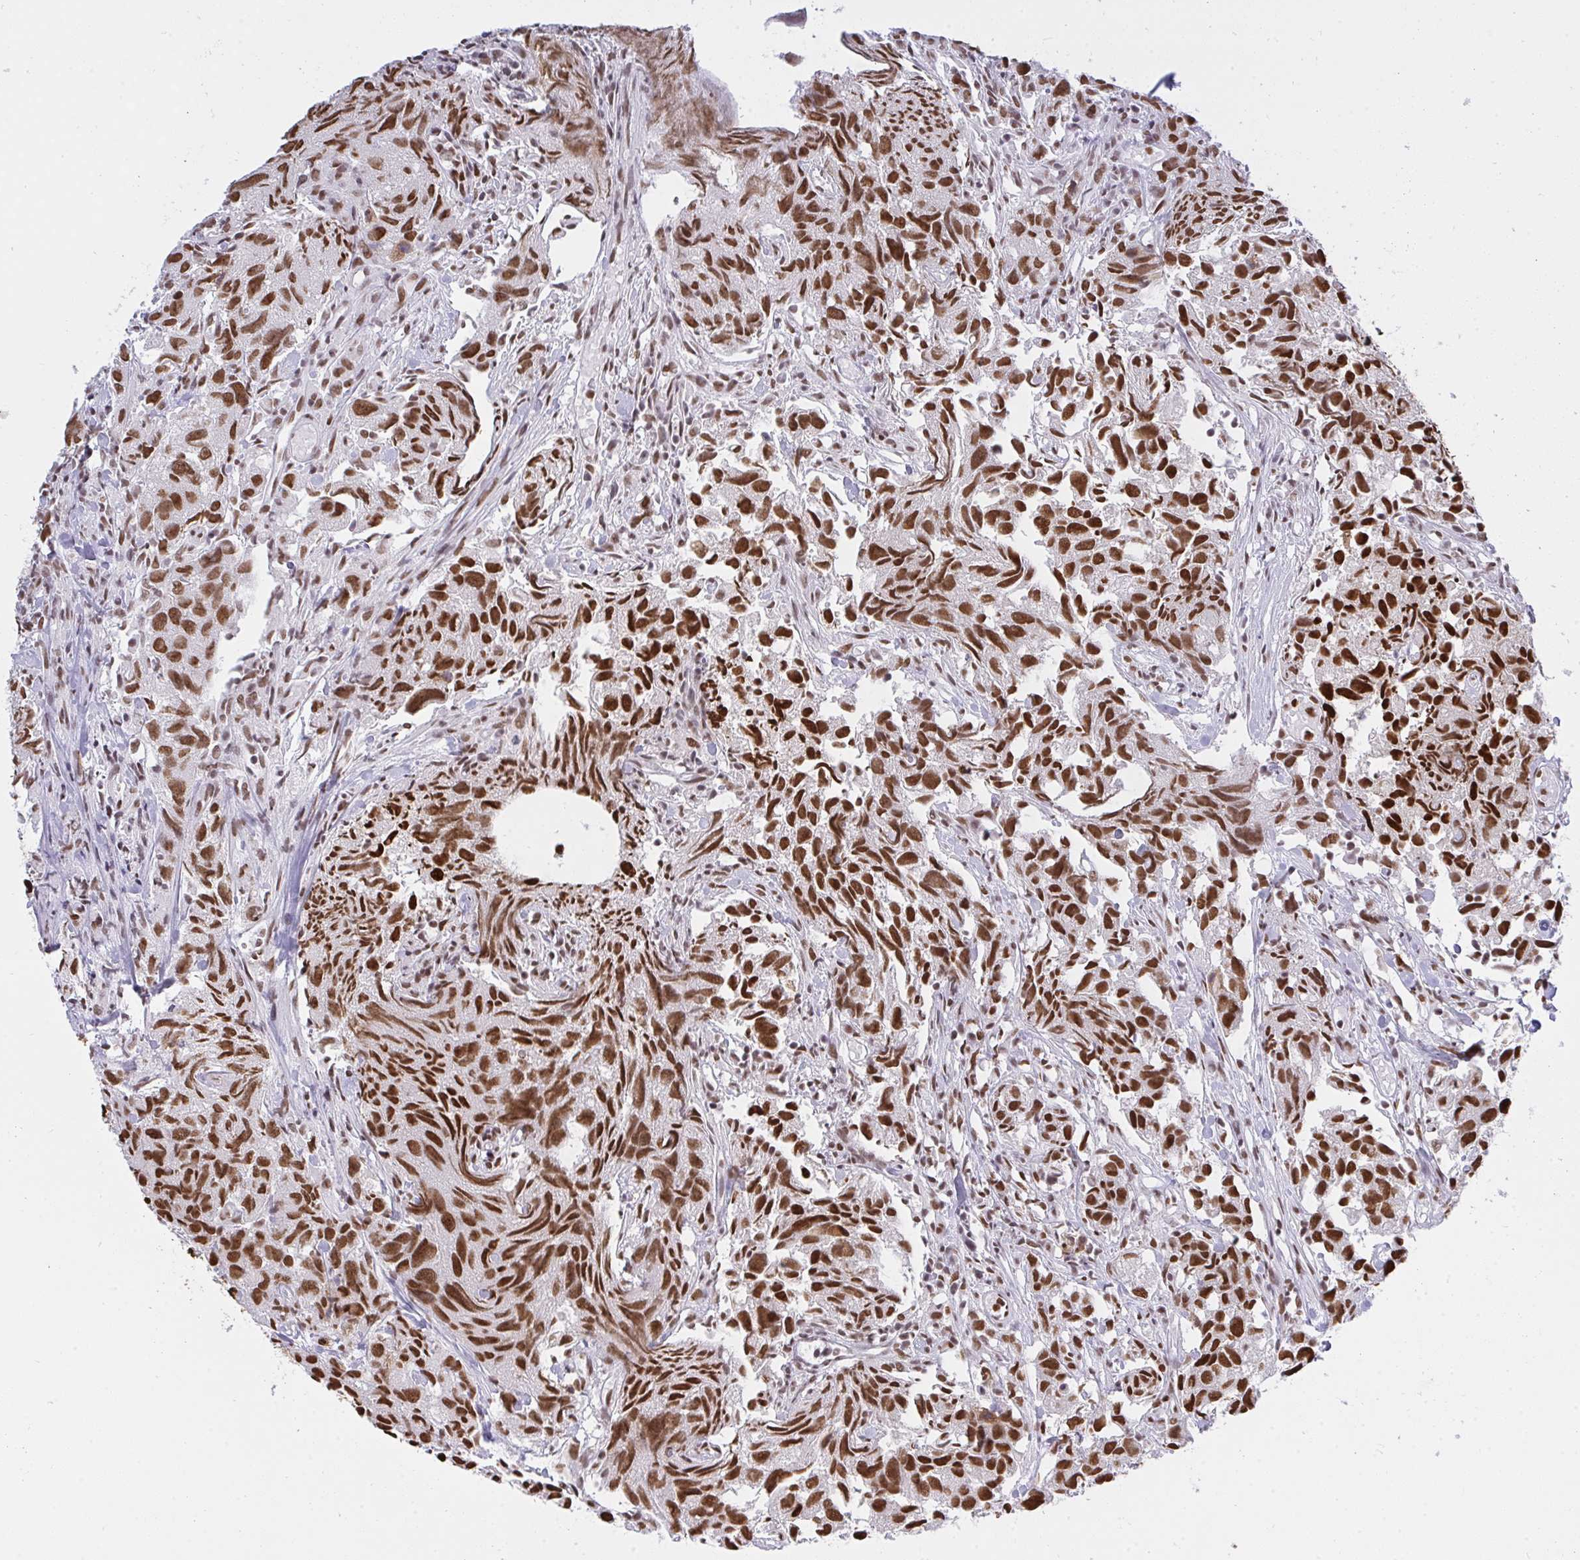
{"staining": {"intensity": "moderate", "quantity": ">75%", "location": "nuclear"}, "tissue": "urothelial cancer", "cell_type": "Tumor cells", "image_type": "cancer", "snomed": [{"axis": "morphology", "description": "Urothelial carcinoma, High grade"}, {"axis": "topography", "description": "Urinary bladder"}], "caption": "Immunohistochemistry photomicrograph of human high-grade urothelial carcinoma stained for a protein (brown), which demonstrates medium levels of moderate nuclear expression in about >75% of tumor cells.", "gene": "HNRNPL", "patient": {"sex": "female", "age": 75}}